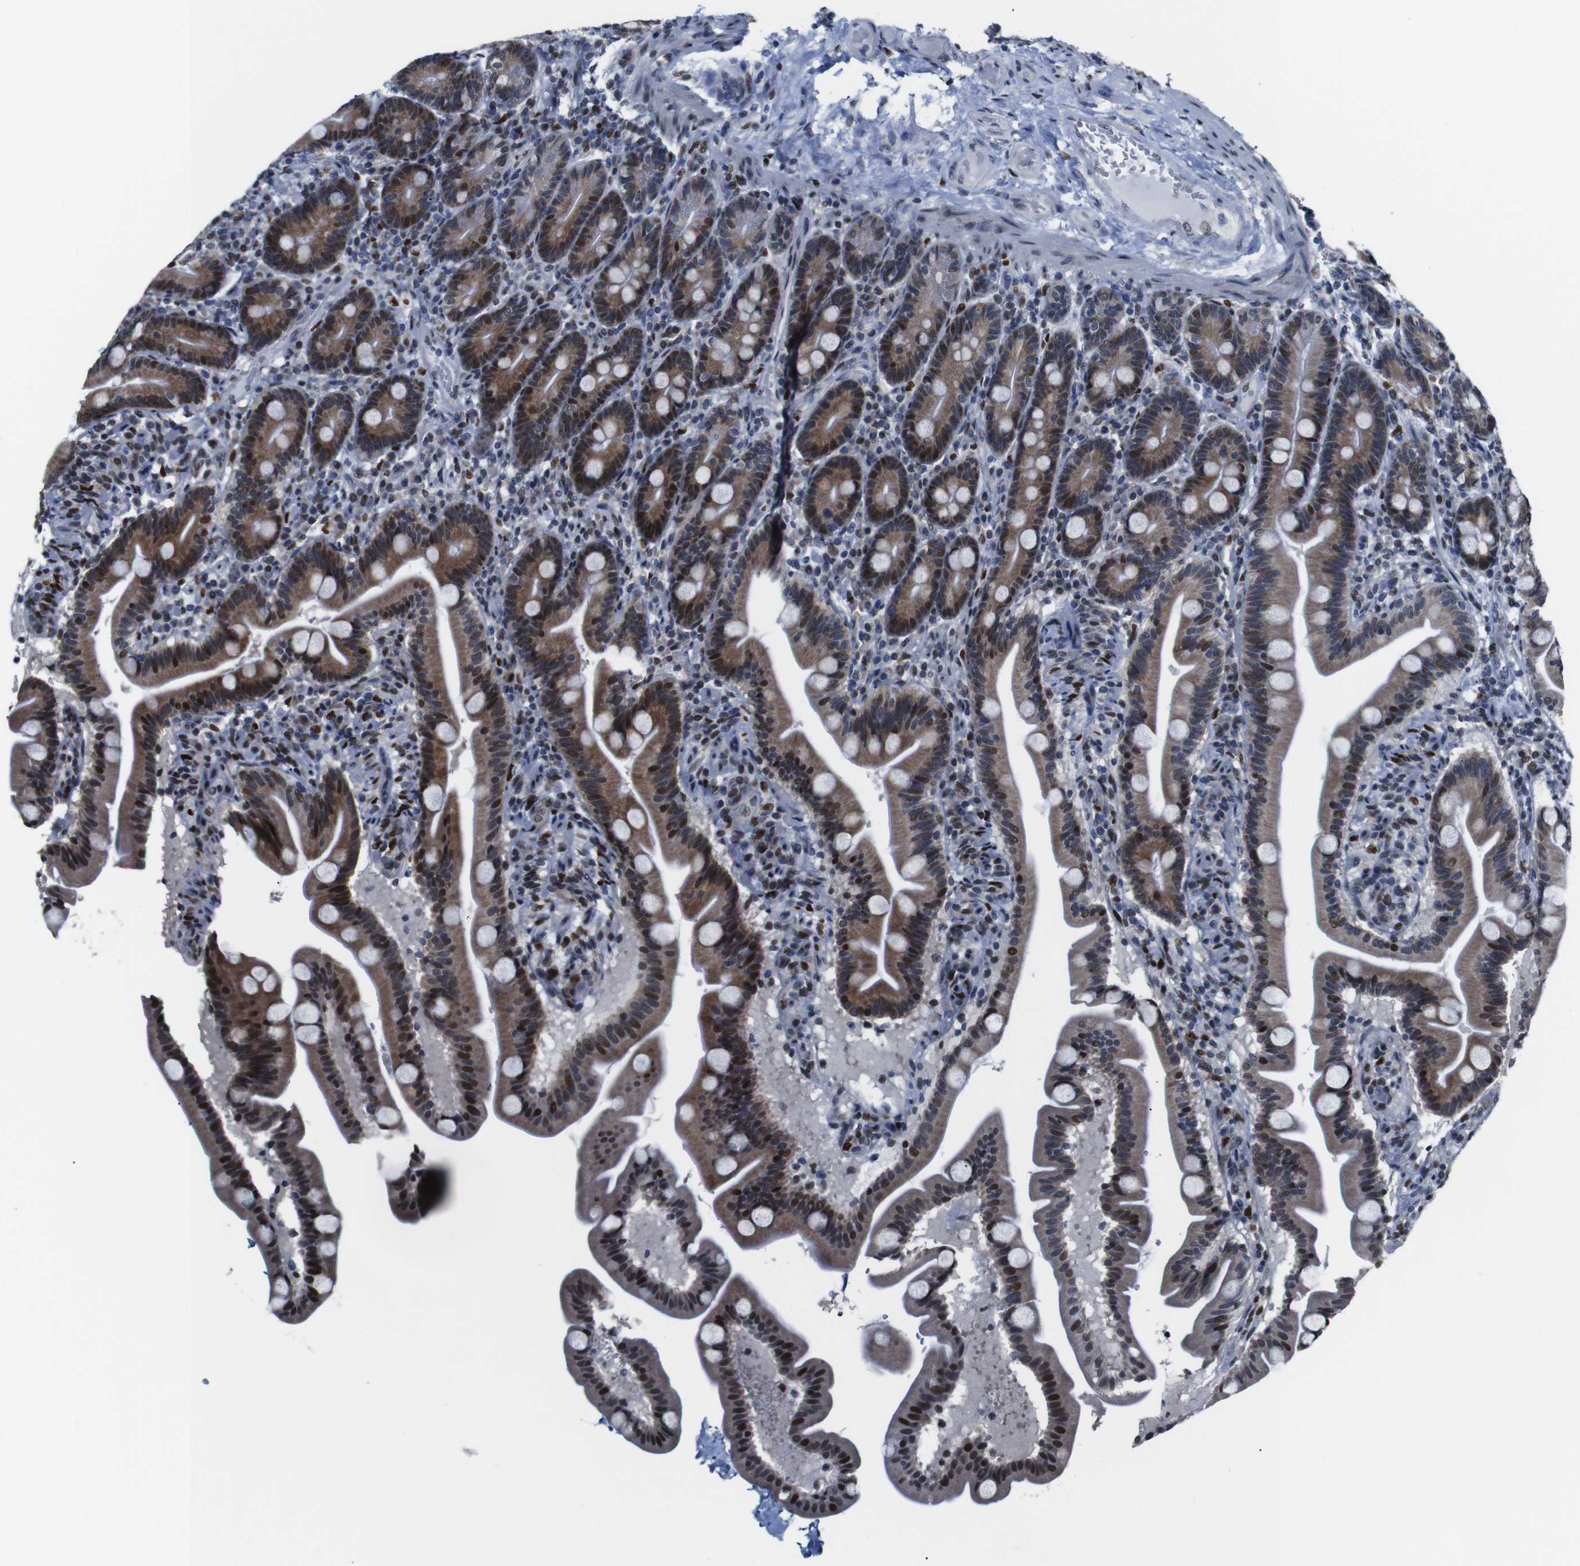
{"staining": {"intensity": "moderate", "quantity": ">75%", "location": "cytoplasmic/membranous,nuclear"}, "tissue": "duodenum", "cell_type": "Glandular cells", "image_type": "normal", "snomed": [{"axis": "morphology", "description": "Normal tissue, NOS"}, {"axis": "topography", "description": "Duodenum"}], "caption": "Brown immunohistochemical staining in unremarkable human duodenum reveals moderate cytoplasmic/membranous,nuclear expression in about >75% of glandular cells. Immunohistochemistry stains the protein of interest in brown and the nuclei are stained blue.", "gene": "GATA6", "patient": {"sex": "male", "age": 54}}